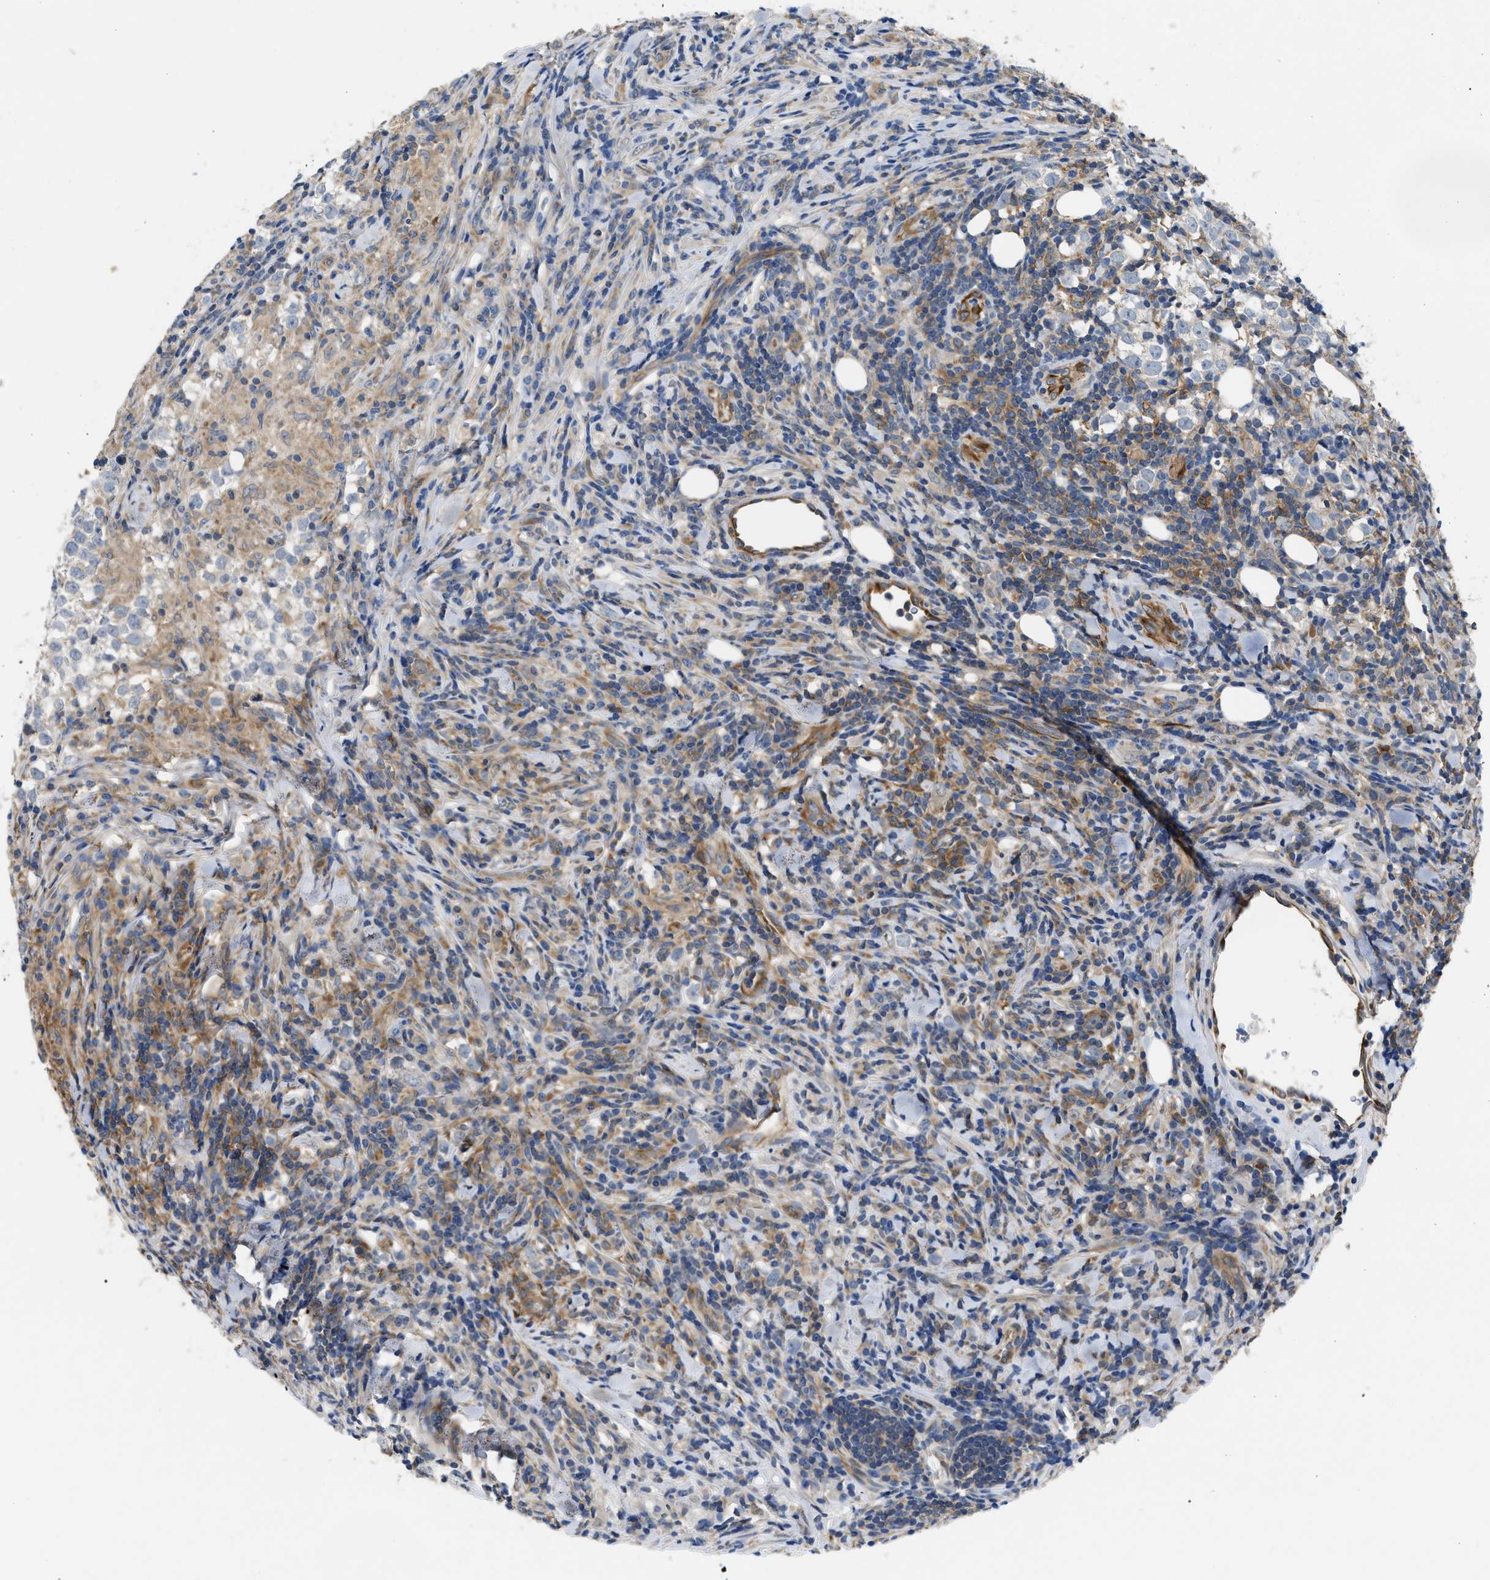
{"staining": {"intensity": "weak", "quantity": "<25%", "location": "cytoplasmic/membranous"}, "tissue": "testis cancer", "cell_type": "Tumor cells", "image_type": "cancer", "snomed": [{"axis": "morphology", "description": "Seminoma, NOS"}, {"axis": "morphology", "description": "Carcinoma, Embryonal, NOS"}, {"axis": "topography", "description": "Testis"}], "caption": "The image displays no staining of tumor cells in testis embryonal carcinoma.", "gene": "DHX58", "patient": {"sex": "male", "age": 36}}